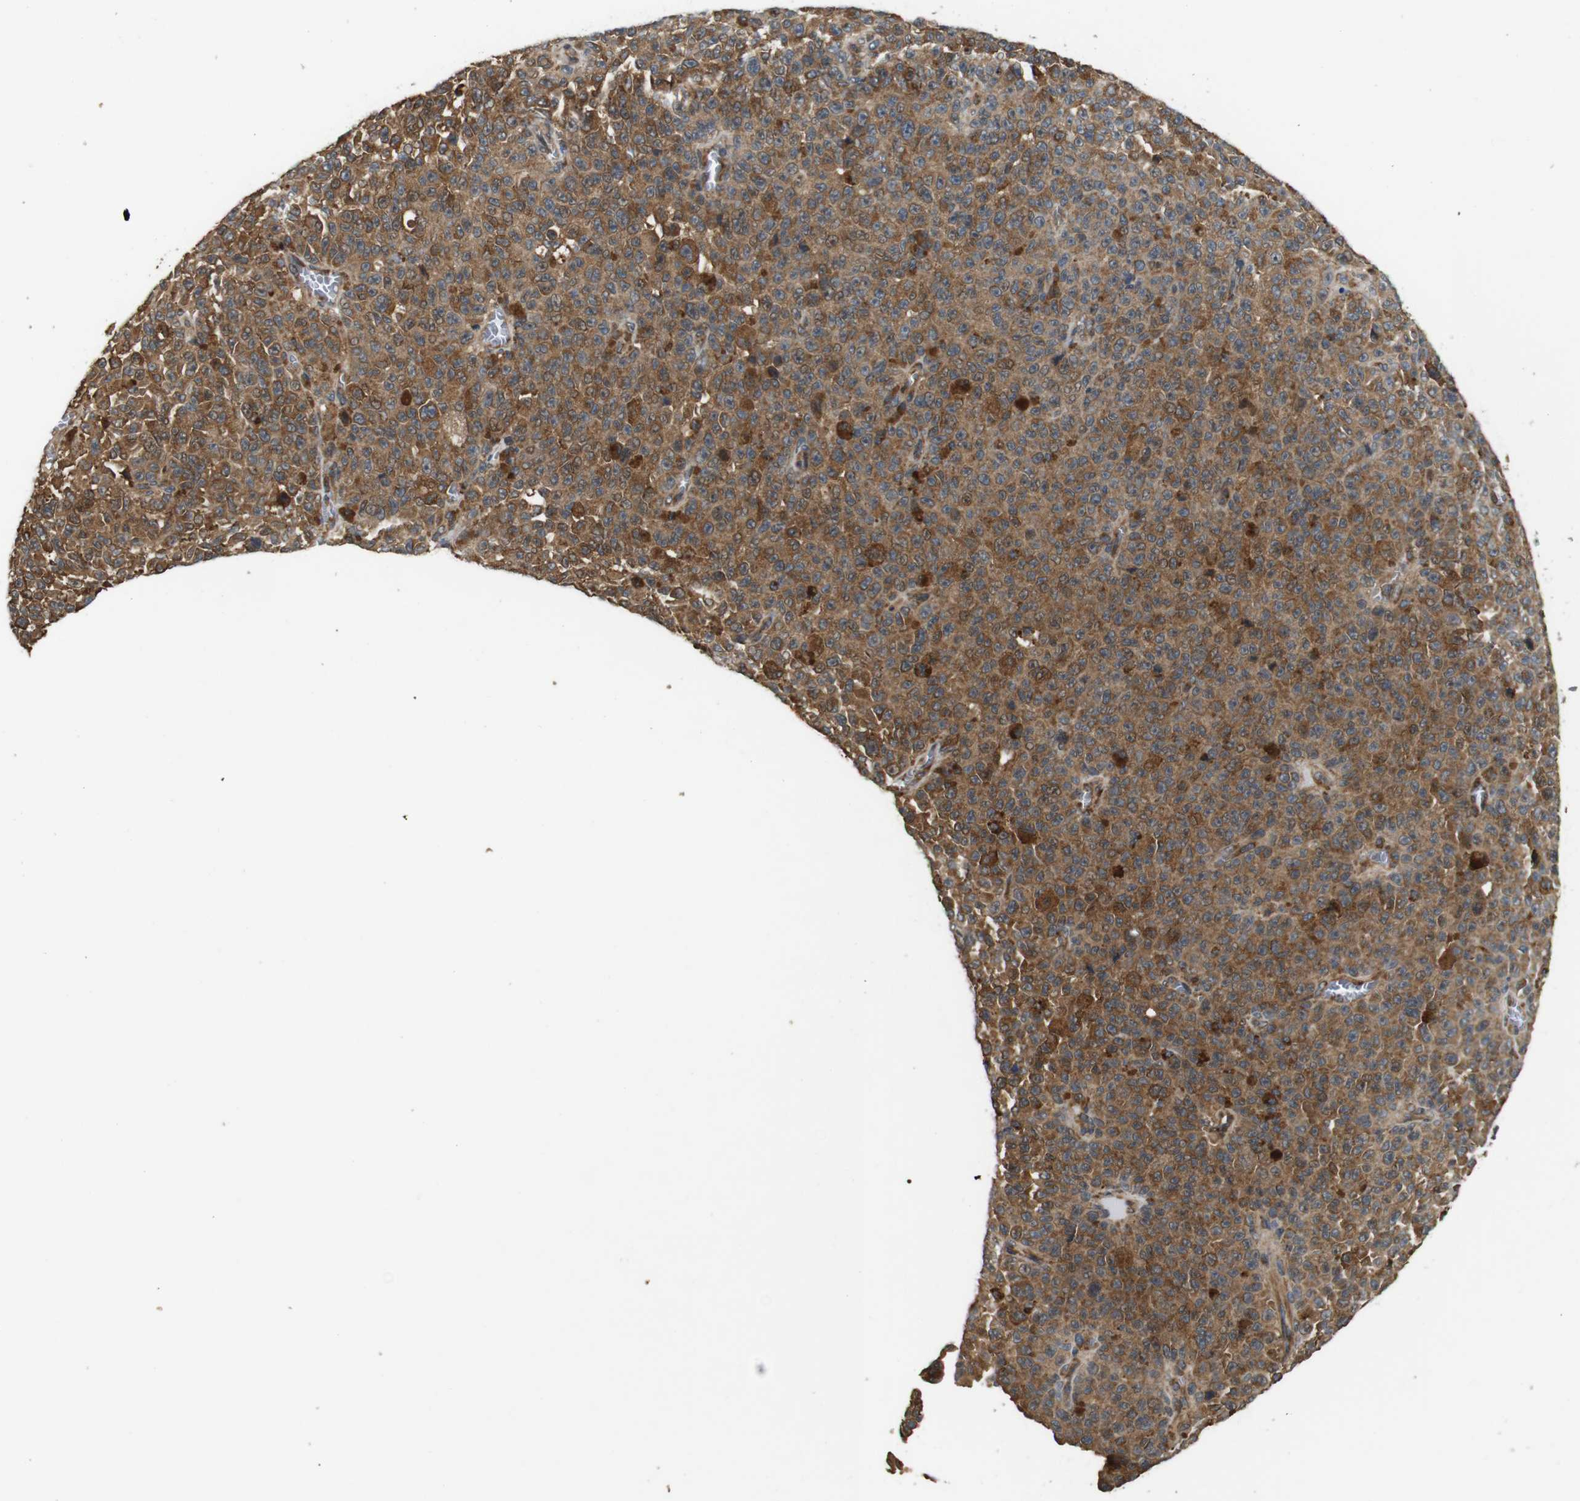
{"staining": {"intensity": "moderate", "quantity": ">75%", "location": "cytoplasmic/membranous"}, "tissue": "melanoma", "cell_type": "Tumor cells", "image_type": "cancer", "snomed": [{"axis": "morphology", "description": "Malignant melanoma, NOS"}, {"axis": "topography", "description": "Skin"}], "caption": "Melanoma stained with a brown dye reveals moderate cytoplasmic/membranous positive positivity in about >75% of tumor cells.", "gene": "EPHB2", "patient": {"sex": "female", "age": 82}}